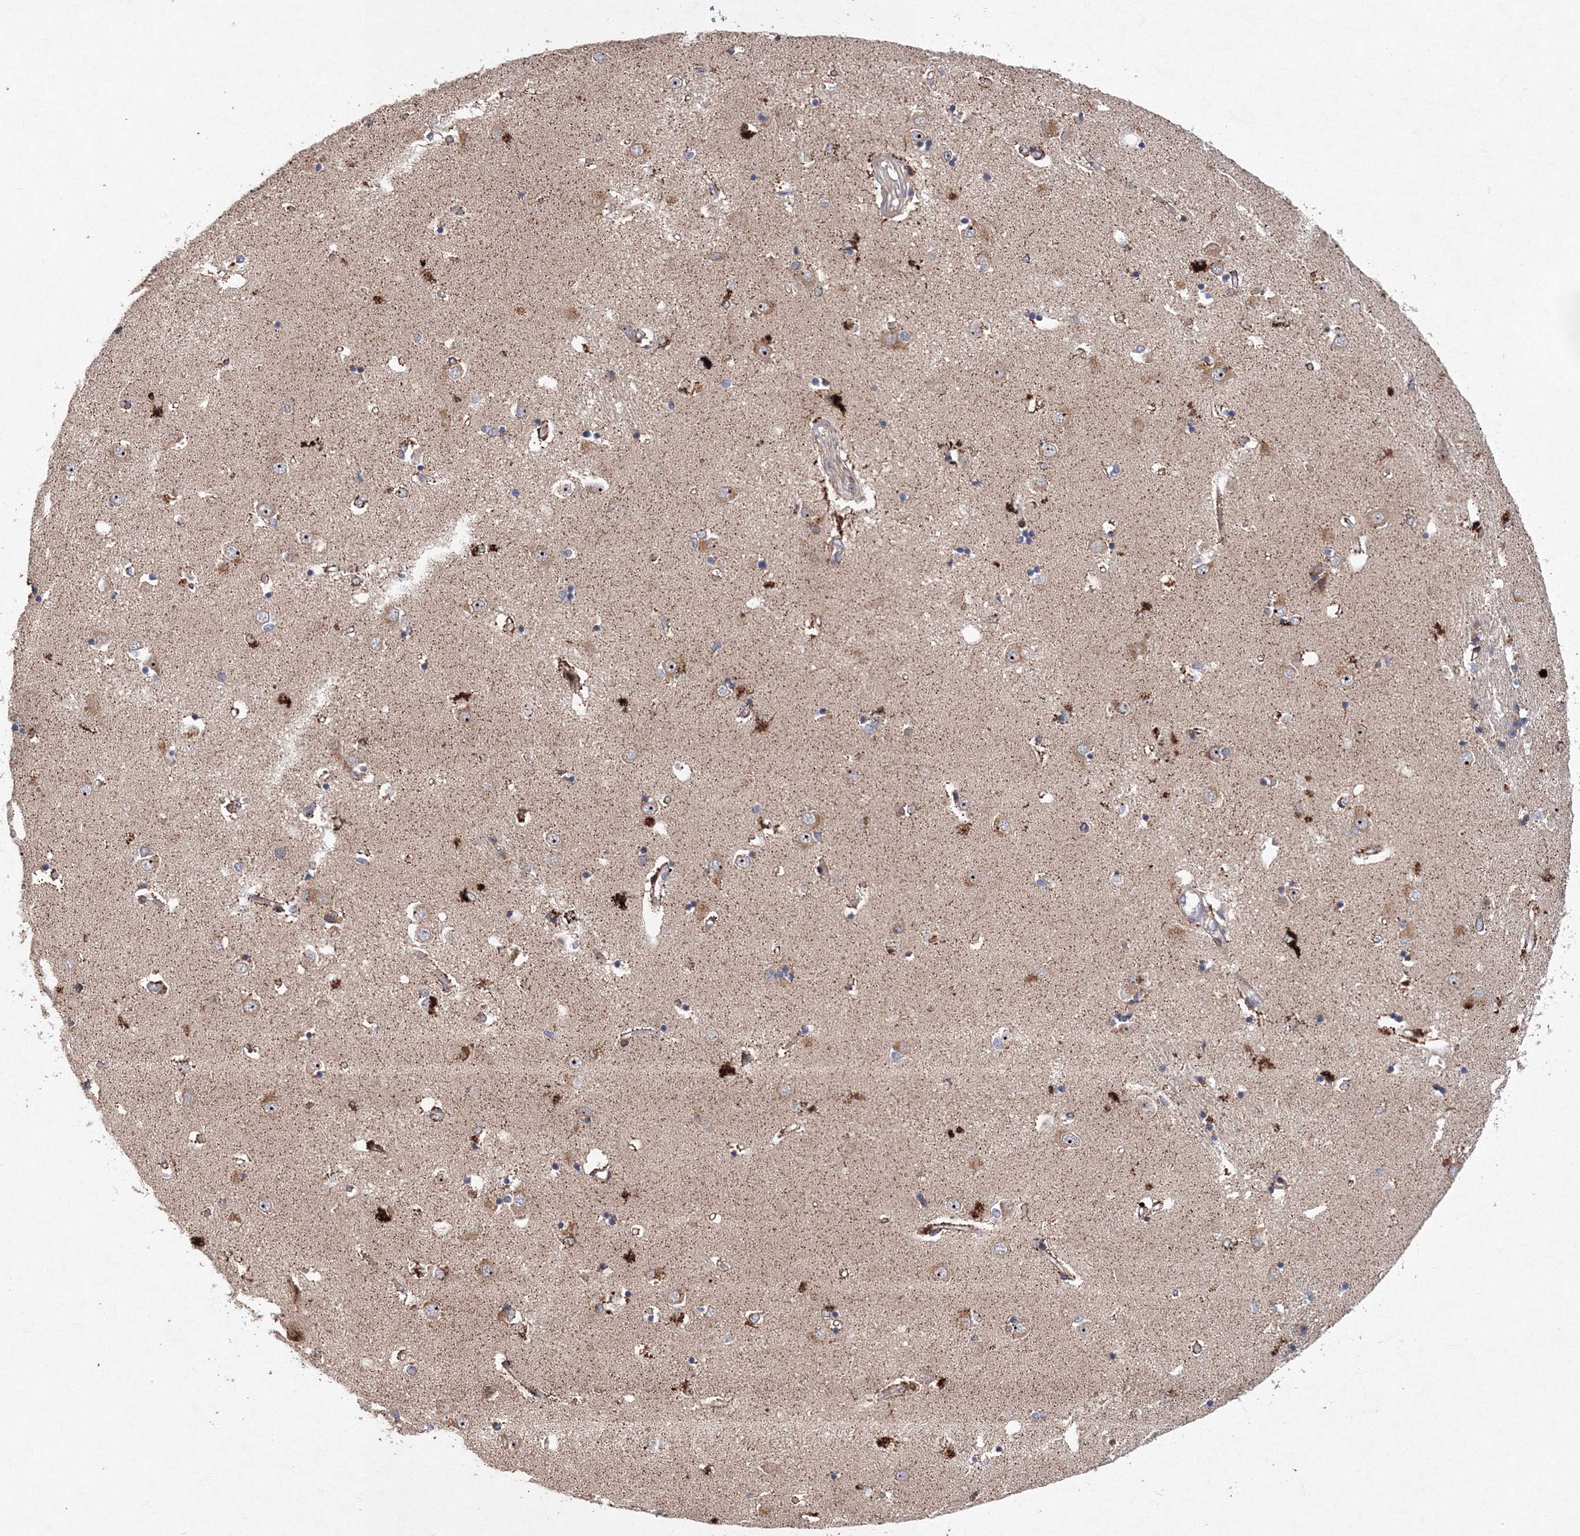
{"staining": {"intensity": "strong", "quantity": "<25%", "location": "cytoplasmic/membranous,nuclear"}, "tissue": "caudate", "cell_type": "Glial cells", "image_type": "normal", "snomed": [{"axis": "morphology", "description": "Normal tissue, NOS"}, {"axis": "topography", "description": "Lateral ventricle wall"}], "caption": "Glial cells demonstrate strong cytoplasmic/membranous,nuclear staining in approximately <25% of cells in benign caudate. (brown staining indicates protein expression, while blue staining denotes nuclei).", "gene": "ANKAR", "patient": {"sex": "male", "age": 45}}